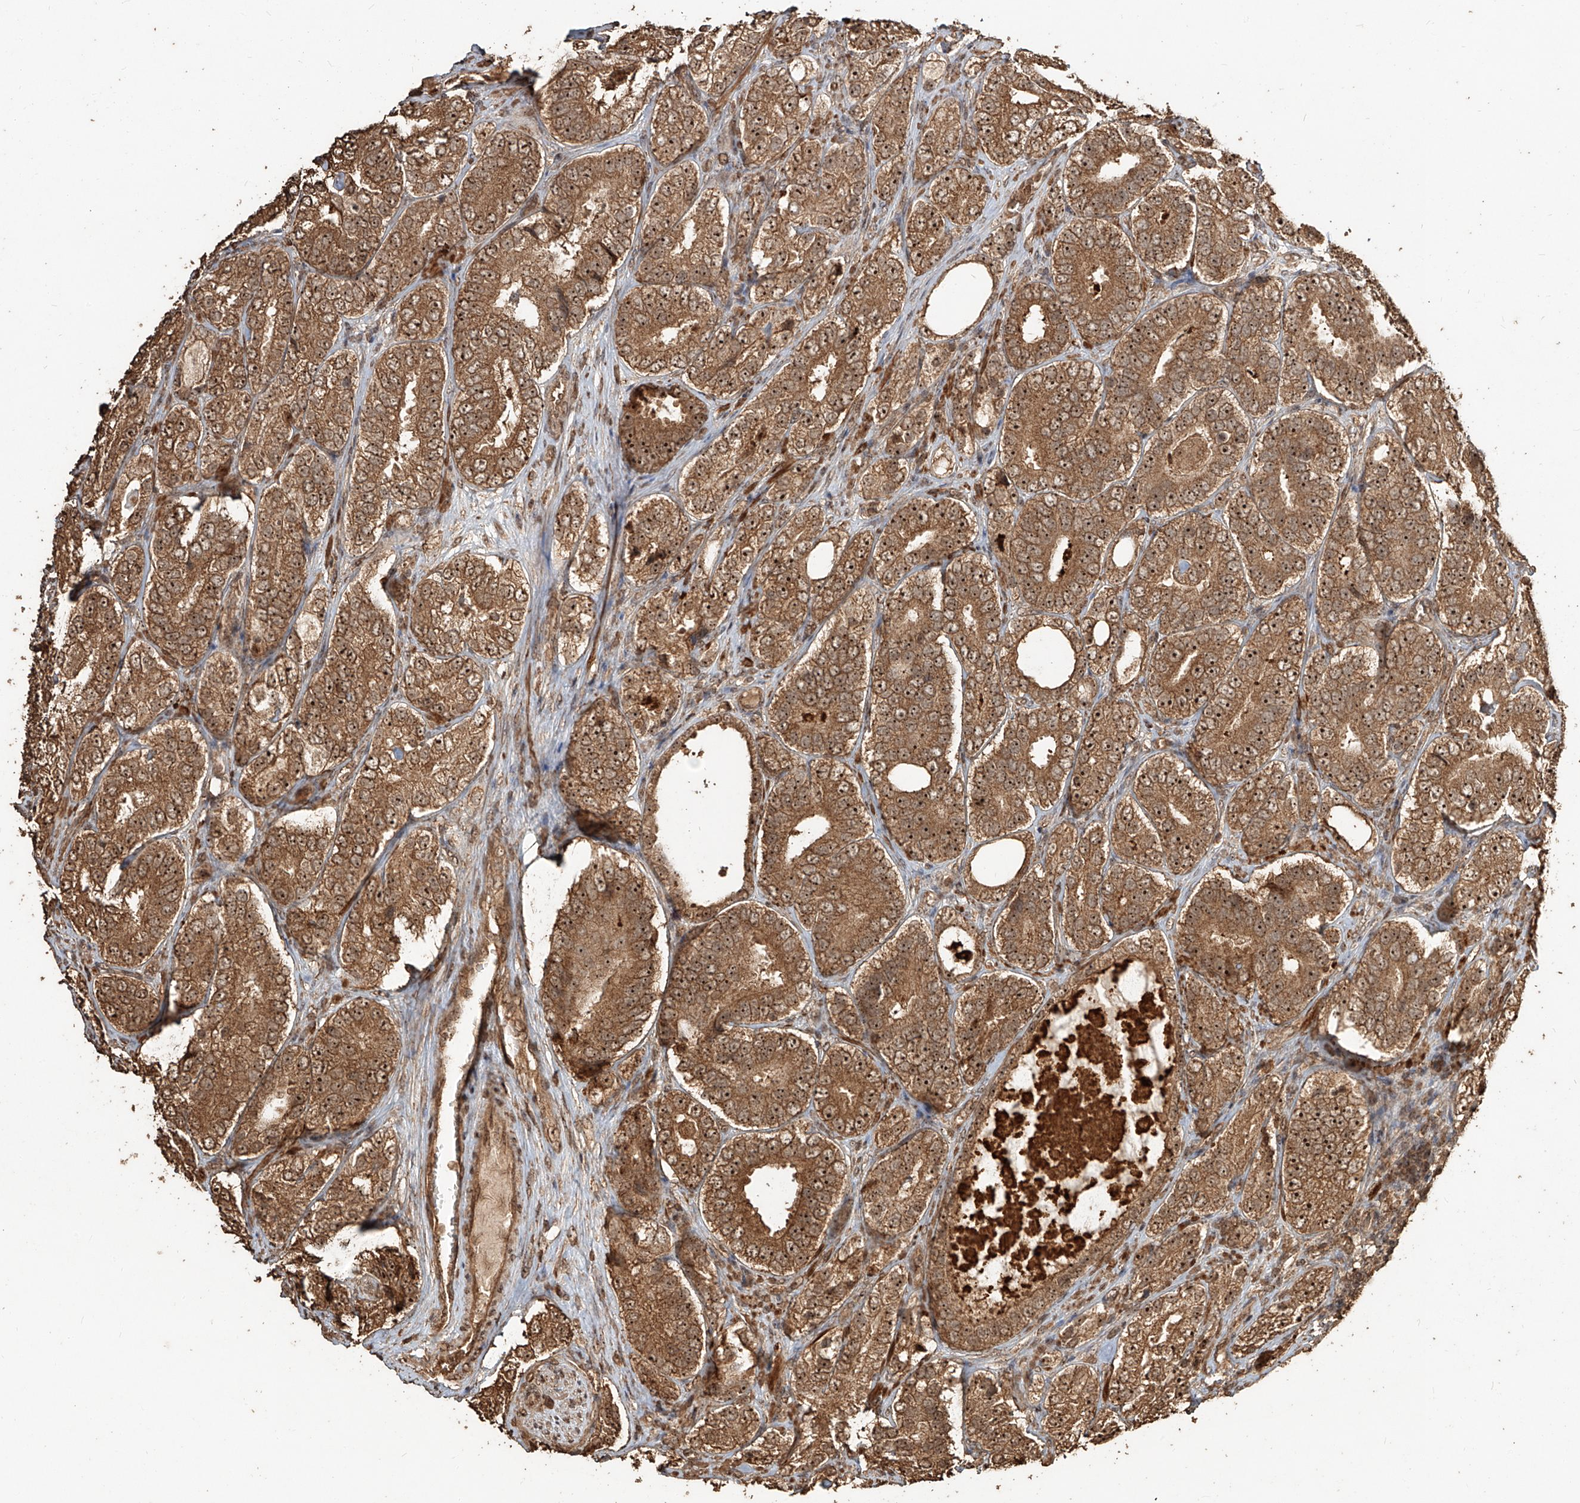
{"staining": {"intensity": "moderate", "quantity": ">75%", "location": "cytoplasmic/membranous,nuclear"}, "tissue": "prostate cancer", "cell_type": "Tumor cells", "image_type": "cancer", "snomed": [{"axis": "morphology", "description": "Adenocarcinoma, High grade"}, {"axis": "topography", "description": "Prostate"}], "caption": "Immunohistochemical staining of human prostate cancer (high-grade adenocarcinoma) exhibits moderate cytoplasmic/membranous and nuclear protein positivity in approximately >75% of tumor cells. Ihc stains the protein of interest in brown and the nuclei are stained blue.", "gene": "ZNF660", "patient": {"sex": "male", "age": 56}}